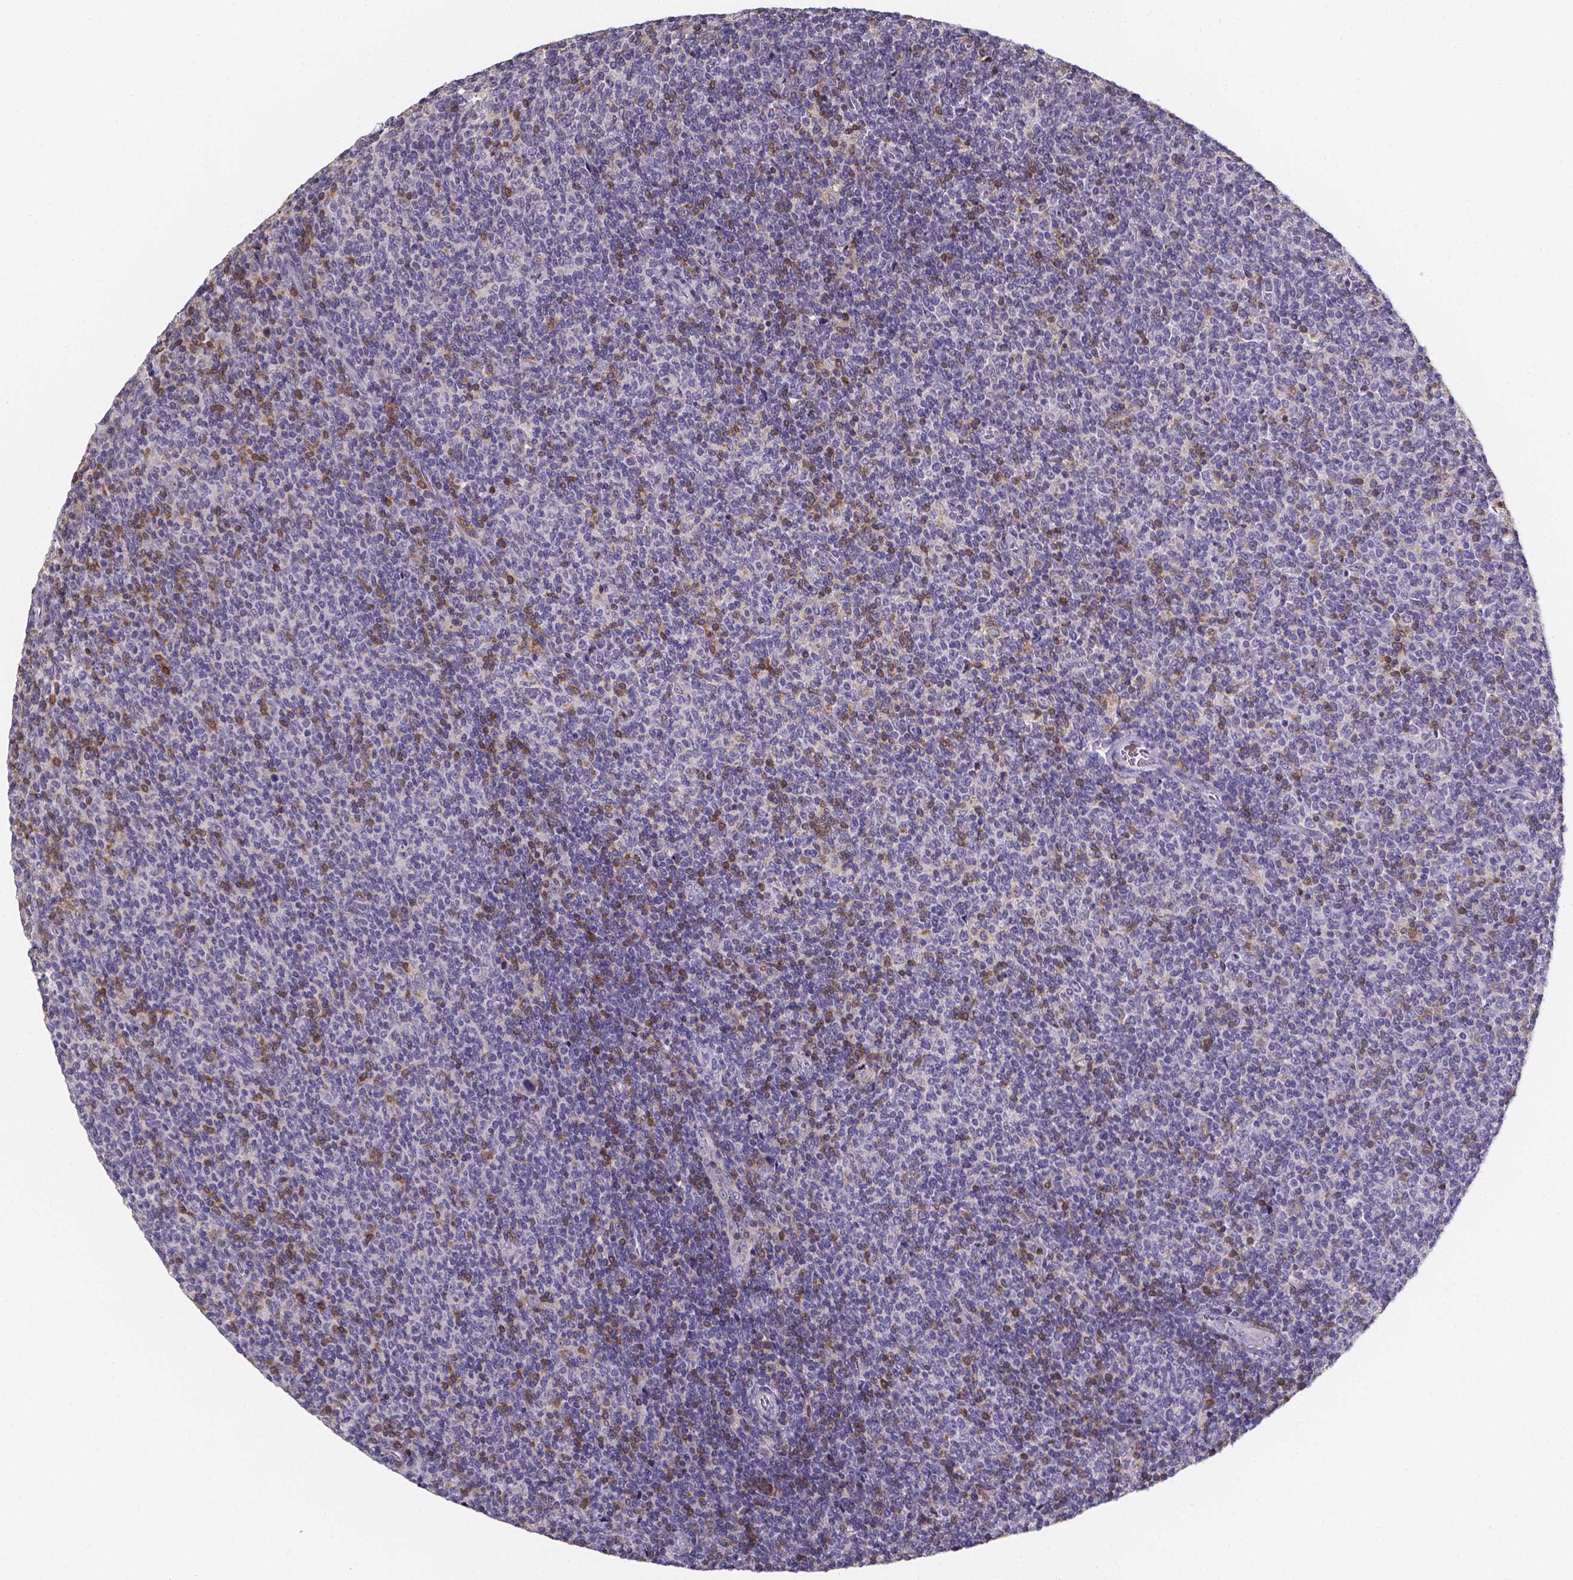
{"staining": {"intensity": "negative", "quantity": "none", "location": "none"}, "tissue": "lymphoma", "cell_type": "Tumor cells", "image_type": "cancer", "snomed": [{"axis": "morphology", "description": "Malignant lymphoma, non-Hodgkin's type, Low grade"}, {"axis": "topography", "description": "Lymph node"}], "caption": "This is an immunohistochemistry (IHC) photomicrograph of low-grade malignant lymphoma, non-Hodgkin's type. There is no staining in tumor cells.", "gene": "THEMIS", "patient": {"sex": "male", "age": 52}}